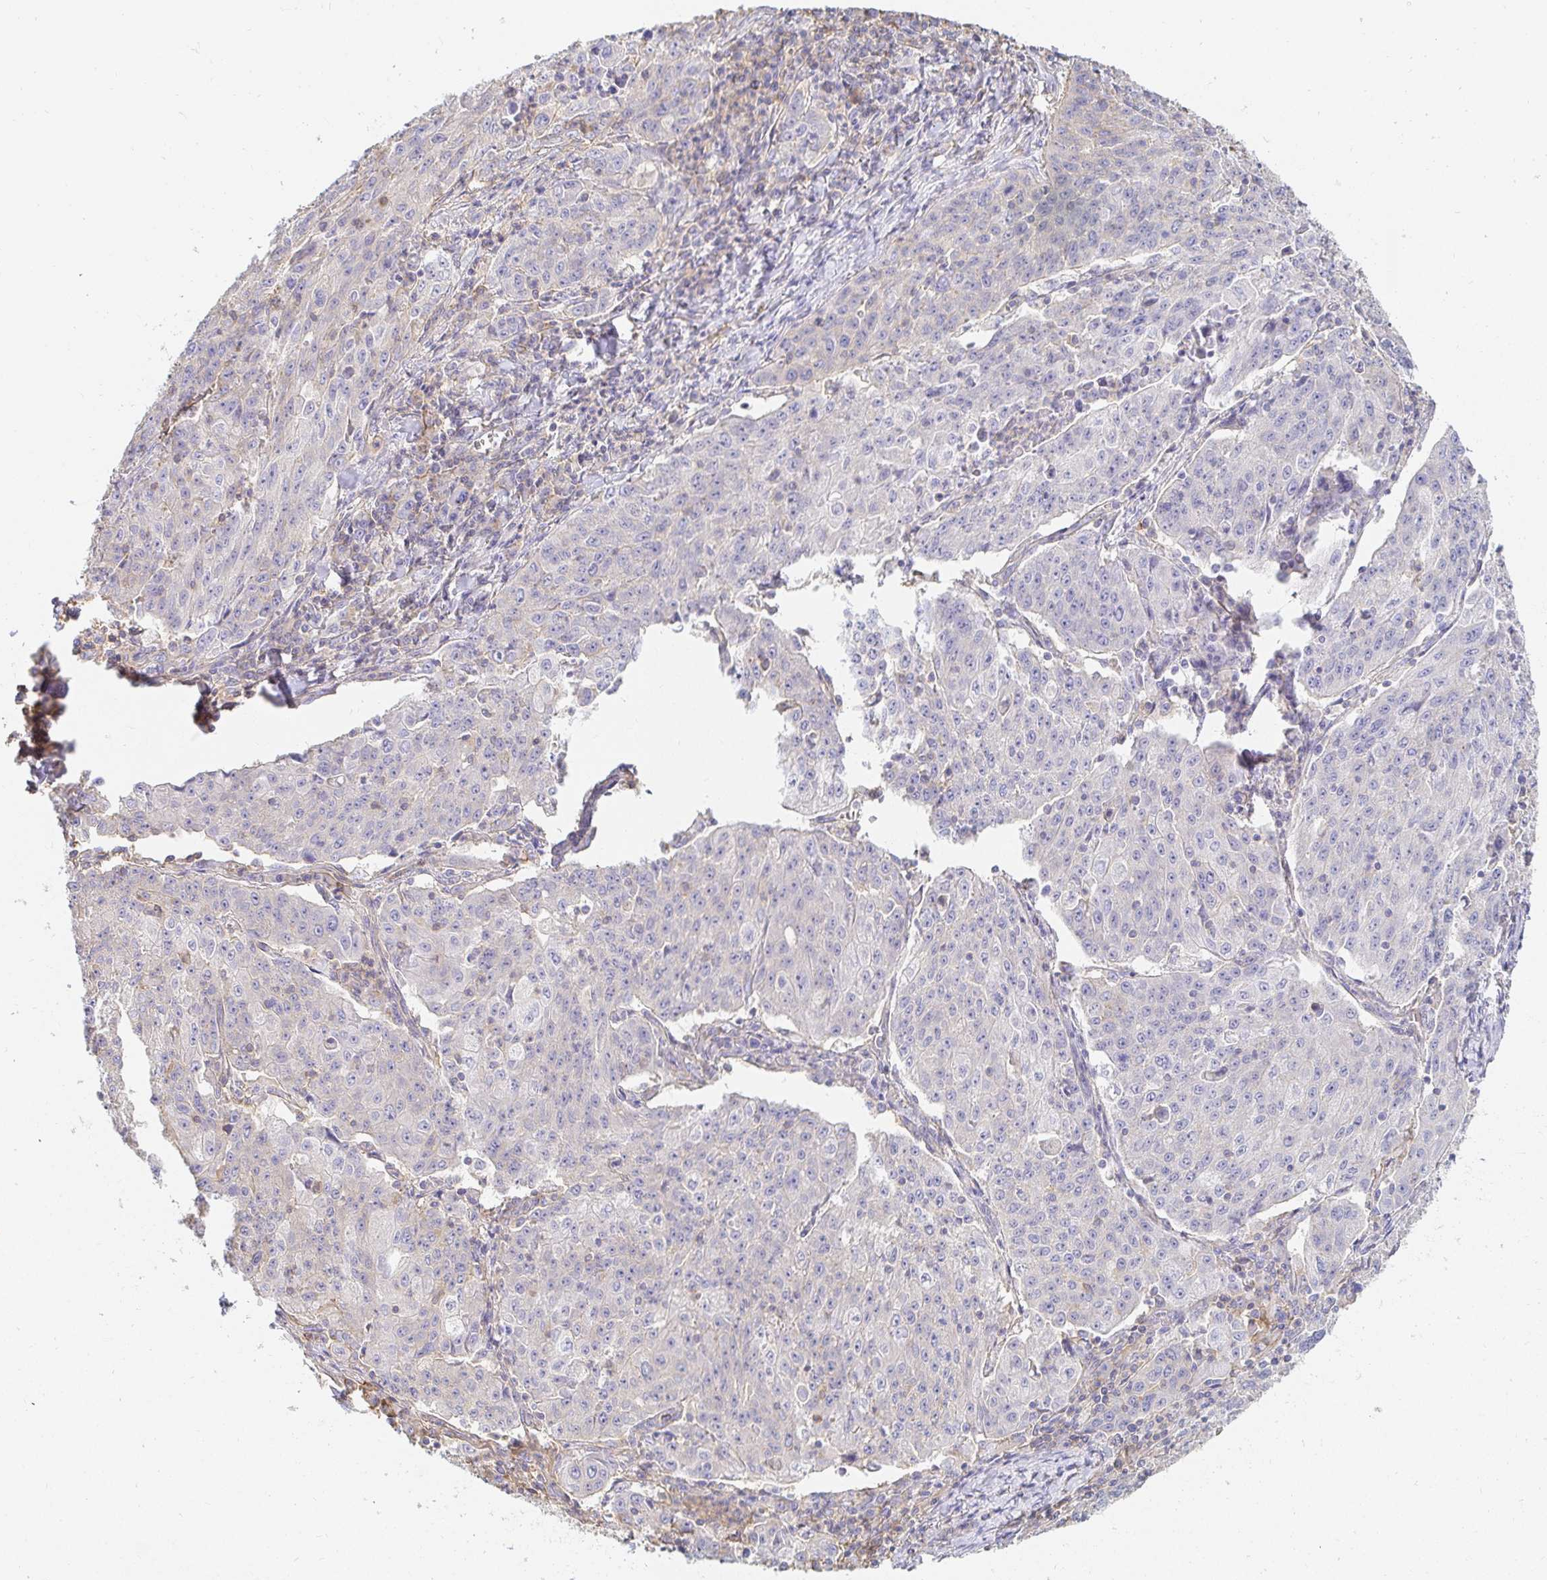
{"staining": {"intensity": "negative", "quantity": "none", "location": "none"}, "tissue": "lung cancer", "cell_type": "Tumor cells", "image_type": "cancer", "snomed": [{"axis": "morphology", "description": "Squamous cell carcinoma, NOS"}, {"axis": "morphology", "description": "Squamous cell carcinoma, metastatic, NOS"}, {"axis": "topography", "description": "Bronchus"}, {"axis": "topography", "description": "Lung"}], "caption": "Immunohistochemistry histopathology image of neoplastic tissue: lung squamous cell carcinoma stained with DAB (3,3'-diaminobenzidine) displays no significant protein staining in tumor cells.", "gene": "TSPAN19", "patient": {"sex": "male", "age": 62}}